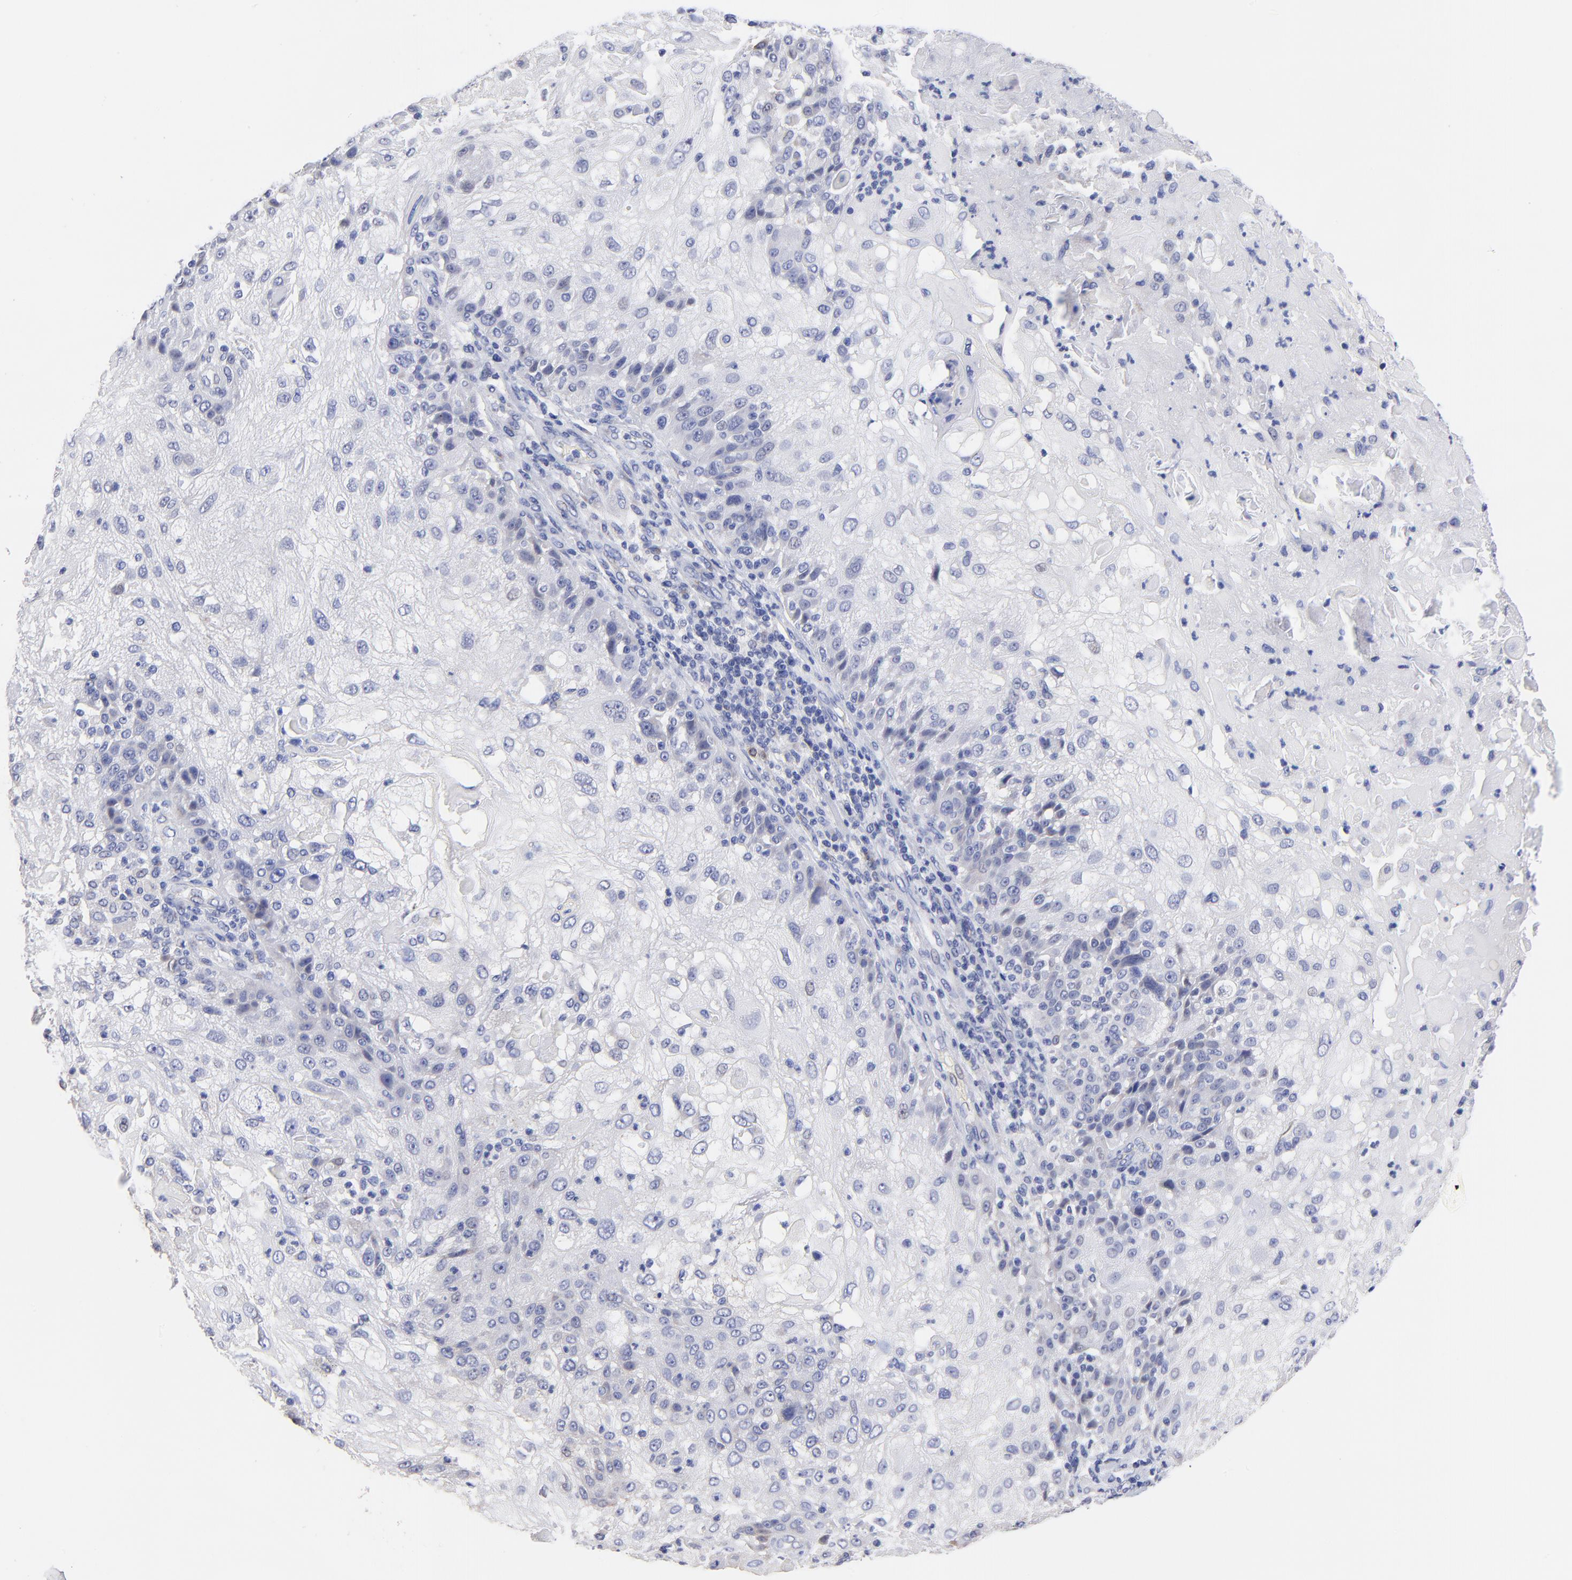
{"staining": {"intensity": "negative", "quantity": "none", "location": "none"}, "tissue": "skin cancer", "cell_type": "Tumor cells", "image_type": "cancer", "snomed": [{"axis": "morphology", "description": "Normal tissue, NOS"}, {"axis": "morphology", "description": "Squamous cell carcinoma, NOS"}, {"axis": "topography", "description": "Skin"}], "caption": "An immunohistochemistry (IHC) photomicrograph of skin squamous cell carcinoma is shown. There is no staining in tumor cells of skin squamous cell carcinoma.", "gene": "LAX1", "patient": {"sex": "female", "age": 83}}